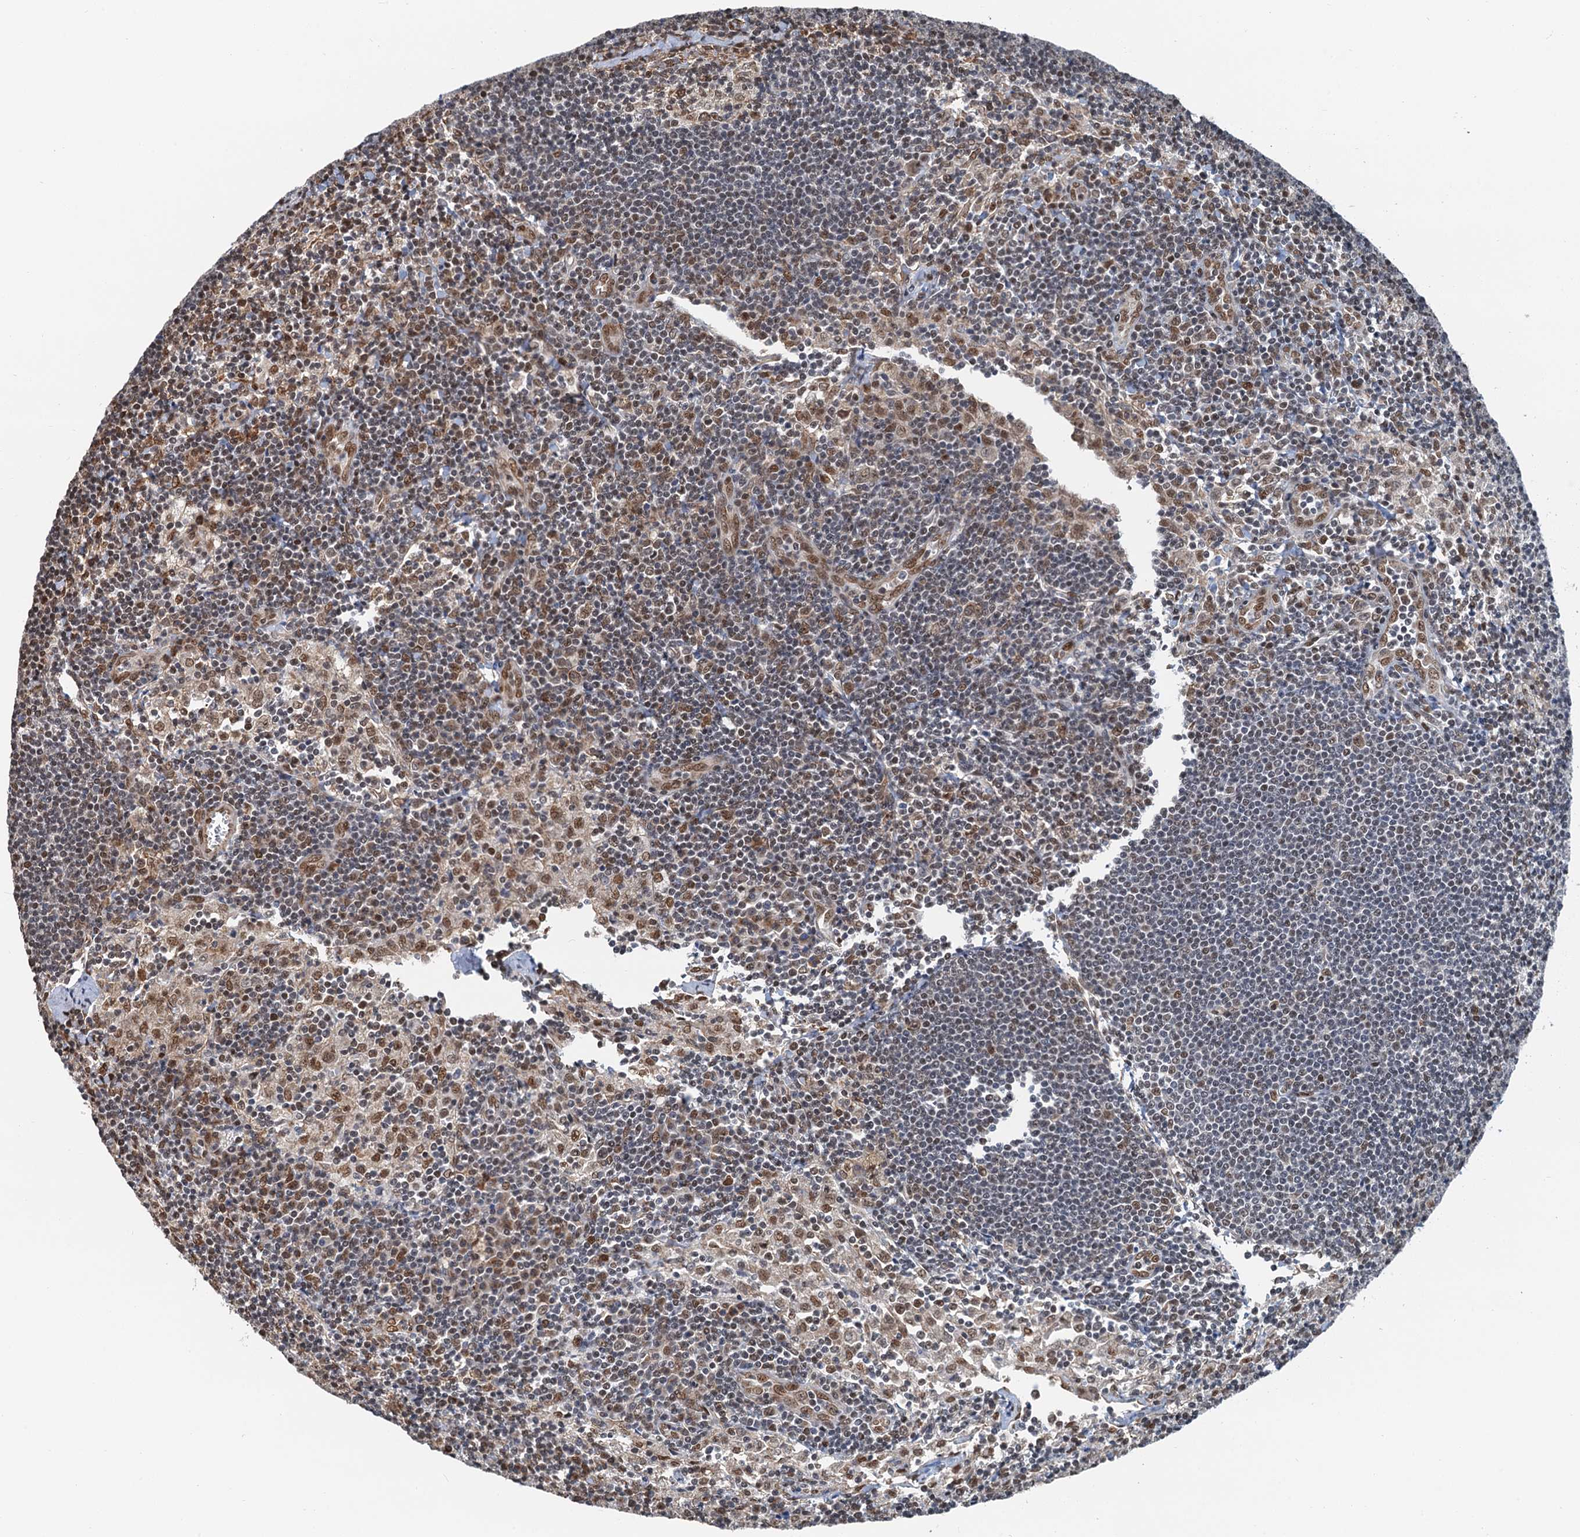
{"staining": {"intensity": "moderate", "quantity": "<25%", "location": "nuclear"}, "tissue": "lymph node", "cell_type": "Germinal center cells", "image_type": "normal", "snomed": [{"axis": "morphology", "description": "Normal tissue, NOS"}, {"axis": "topography", "description": "Lymph node"}], "caption": "Immunohistochemical staining of normal human lymph node exhibits <25% levels of moderate nuclear protein expression in approximately <25% of germinal center cells.", "gene": "CFDP1", "patient": {"sex": "male", "age": 24}}